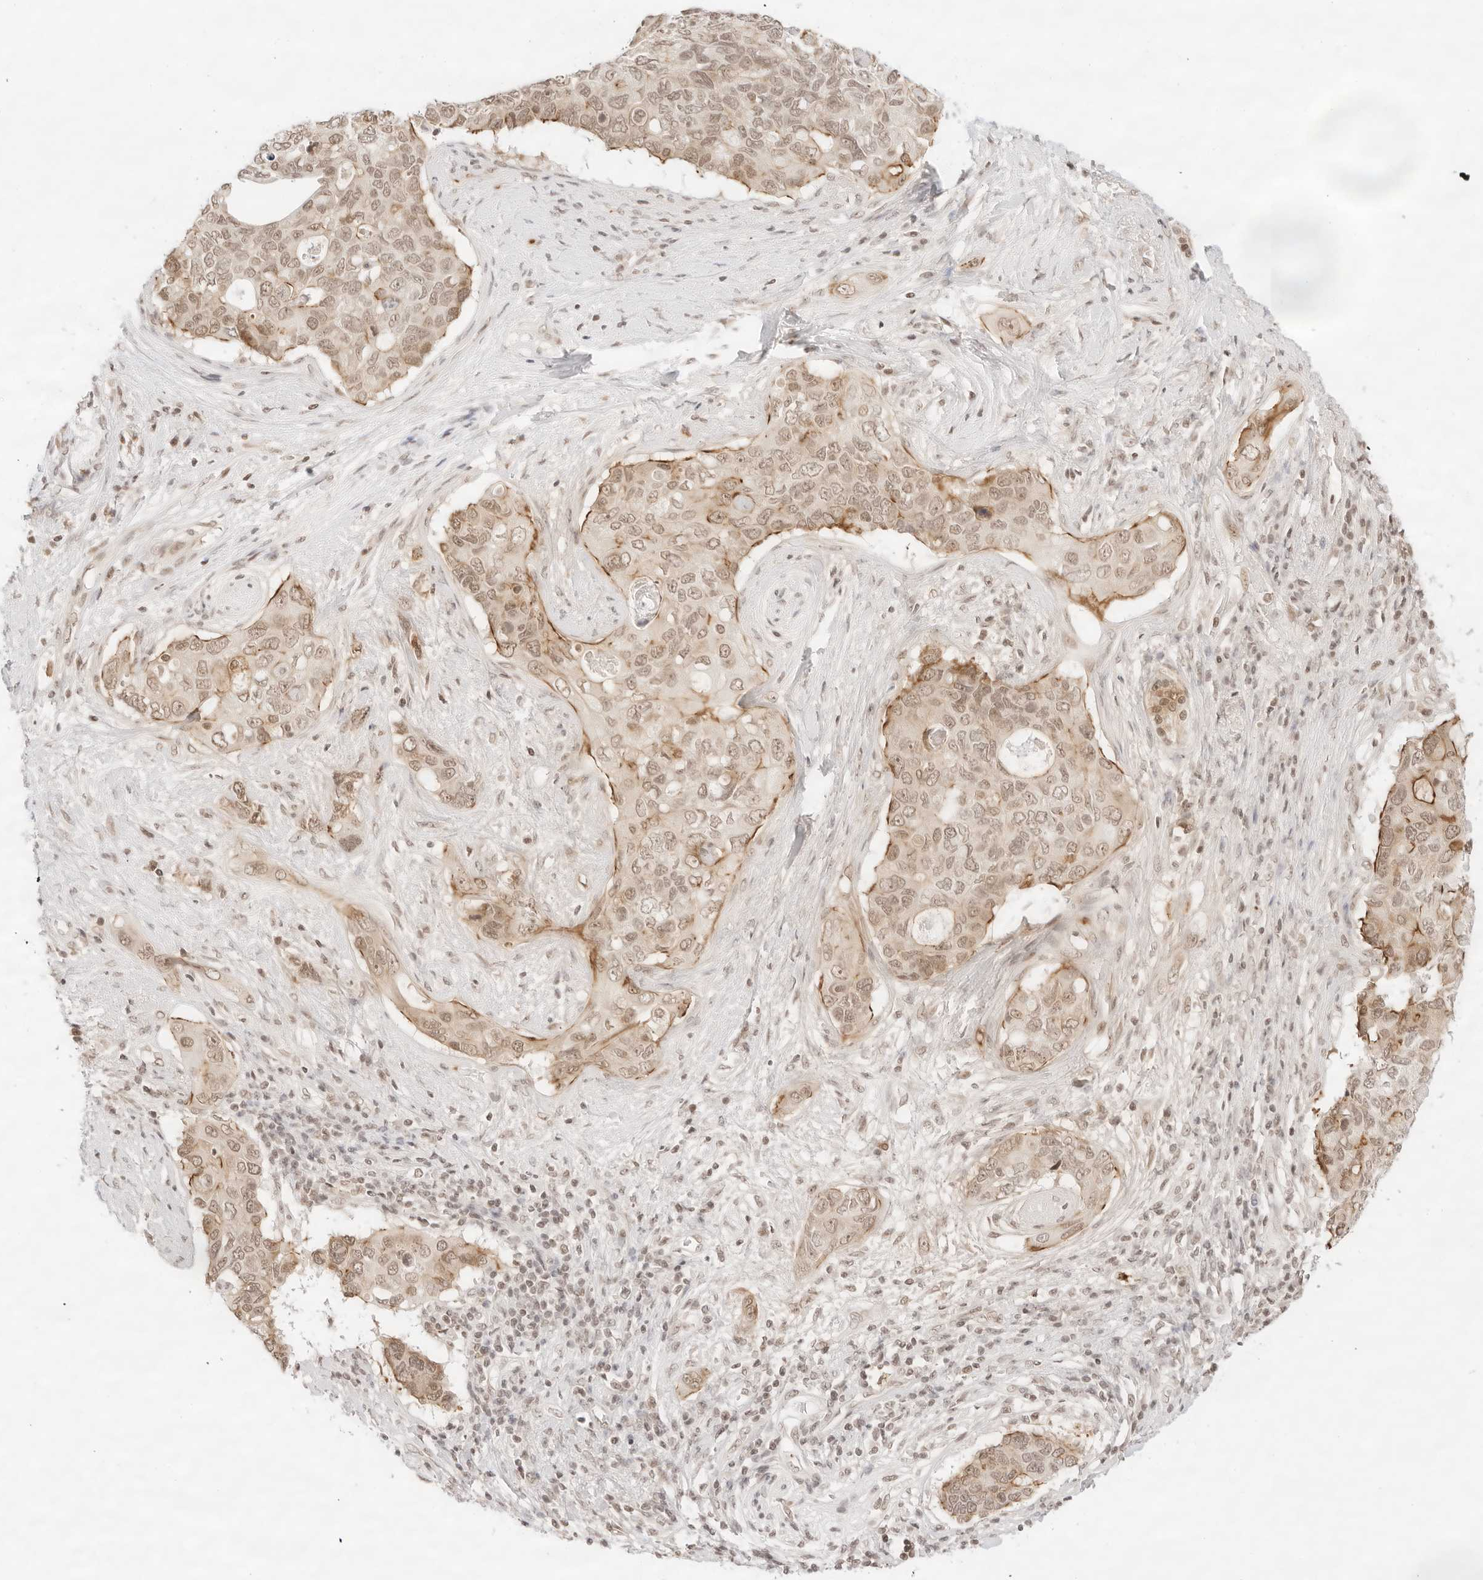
{"staining": {"intensity": "moderate", "quantity": ">75%", "location": "cytoplasmic/membranous,nuclear"}, "tissue": "pancreatic cancer", "cell_type": "Tumor cells", "image_type": "cancer", "snomed": [{"axis": "morphology", "description": "Adenocarcinoma, NOS"}, {"axis": "topography", "description": "Pancreas"}], "caption": "The photomicrograph exhibits staining of pancreatic cancer, revealing moderate cytoplasmic/membranous and nuclear protein positivity (brown color) within tumor cells. Ihc stains the protein in brown and the nuclei are stained blue.", "gene": "GNAS", "patient": {"sex": "female", "age": 56}}